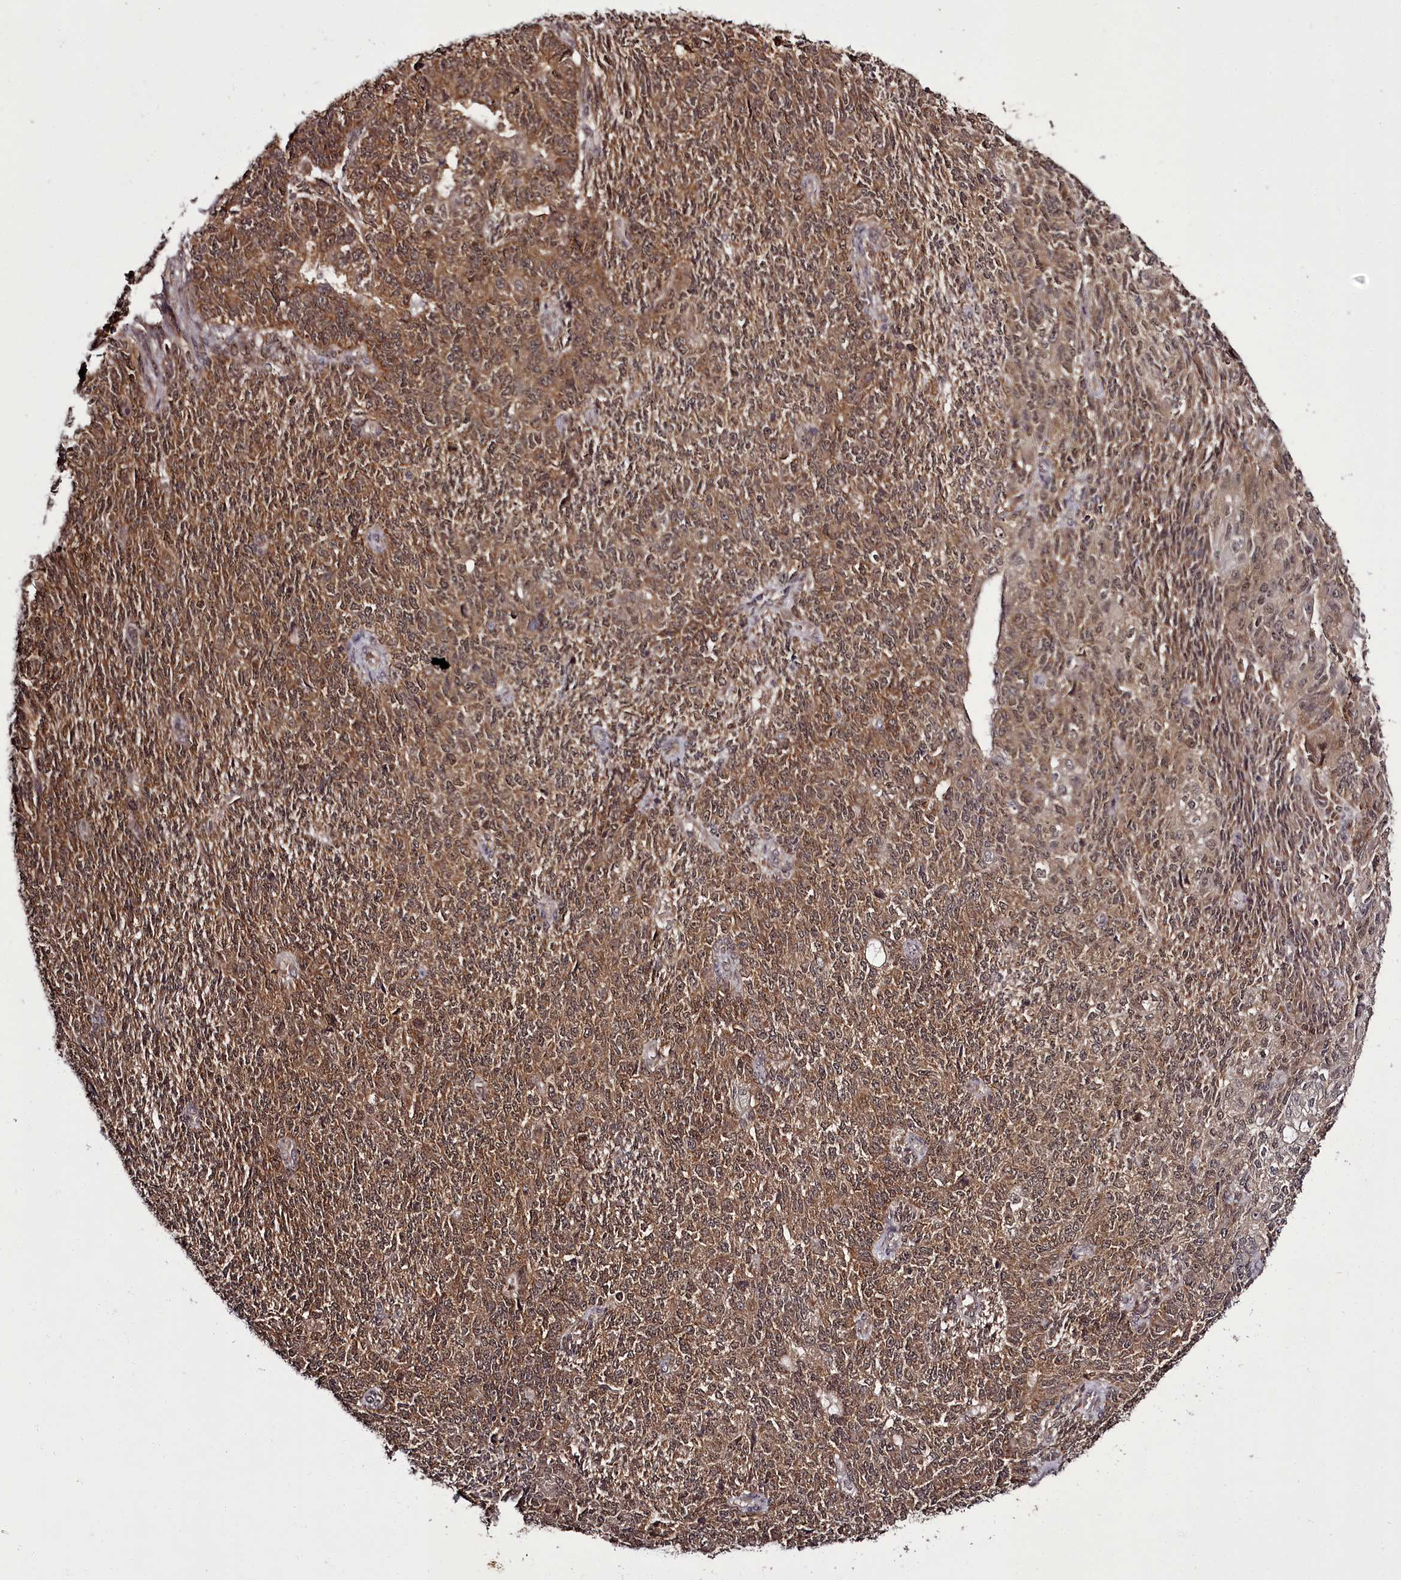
{"staining": {"intensity": "moderate", "quantity": ">75%", "location": "cytoplasmic/membranous,nuclear"}, "tissue": "endometrial cancer", "cell_type": "Tumor cells", "image_type": "cancer", "snomed": [{"axis": "morphology", "description": "Adenocarcinoma, NOS"}, {"axis": "topography", "description": "Endometrium"}], "caption": "Human endometrial adenocarcinoma stained with a brown dye reveals moderate cytoplasmic/membranous and nuclear positive expression in about >75% of tumor cells.", "gene": "PCBP2", "patient": {"sex": "female", "age": 32}}